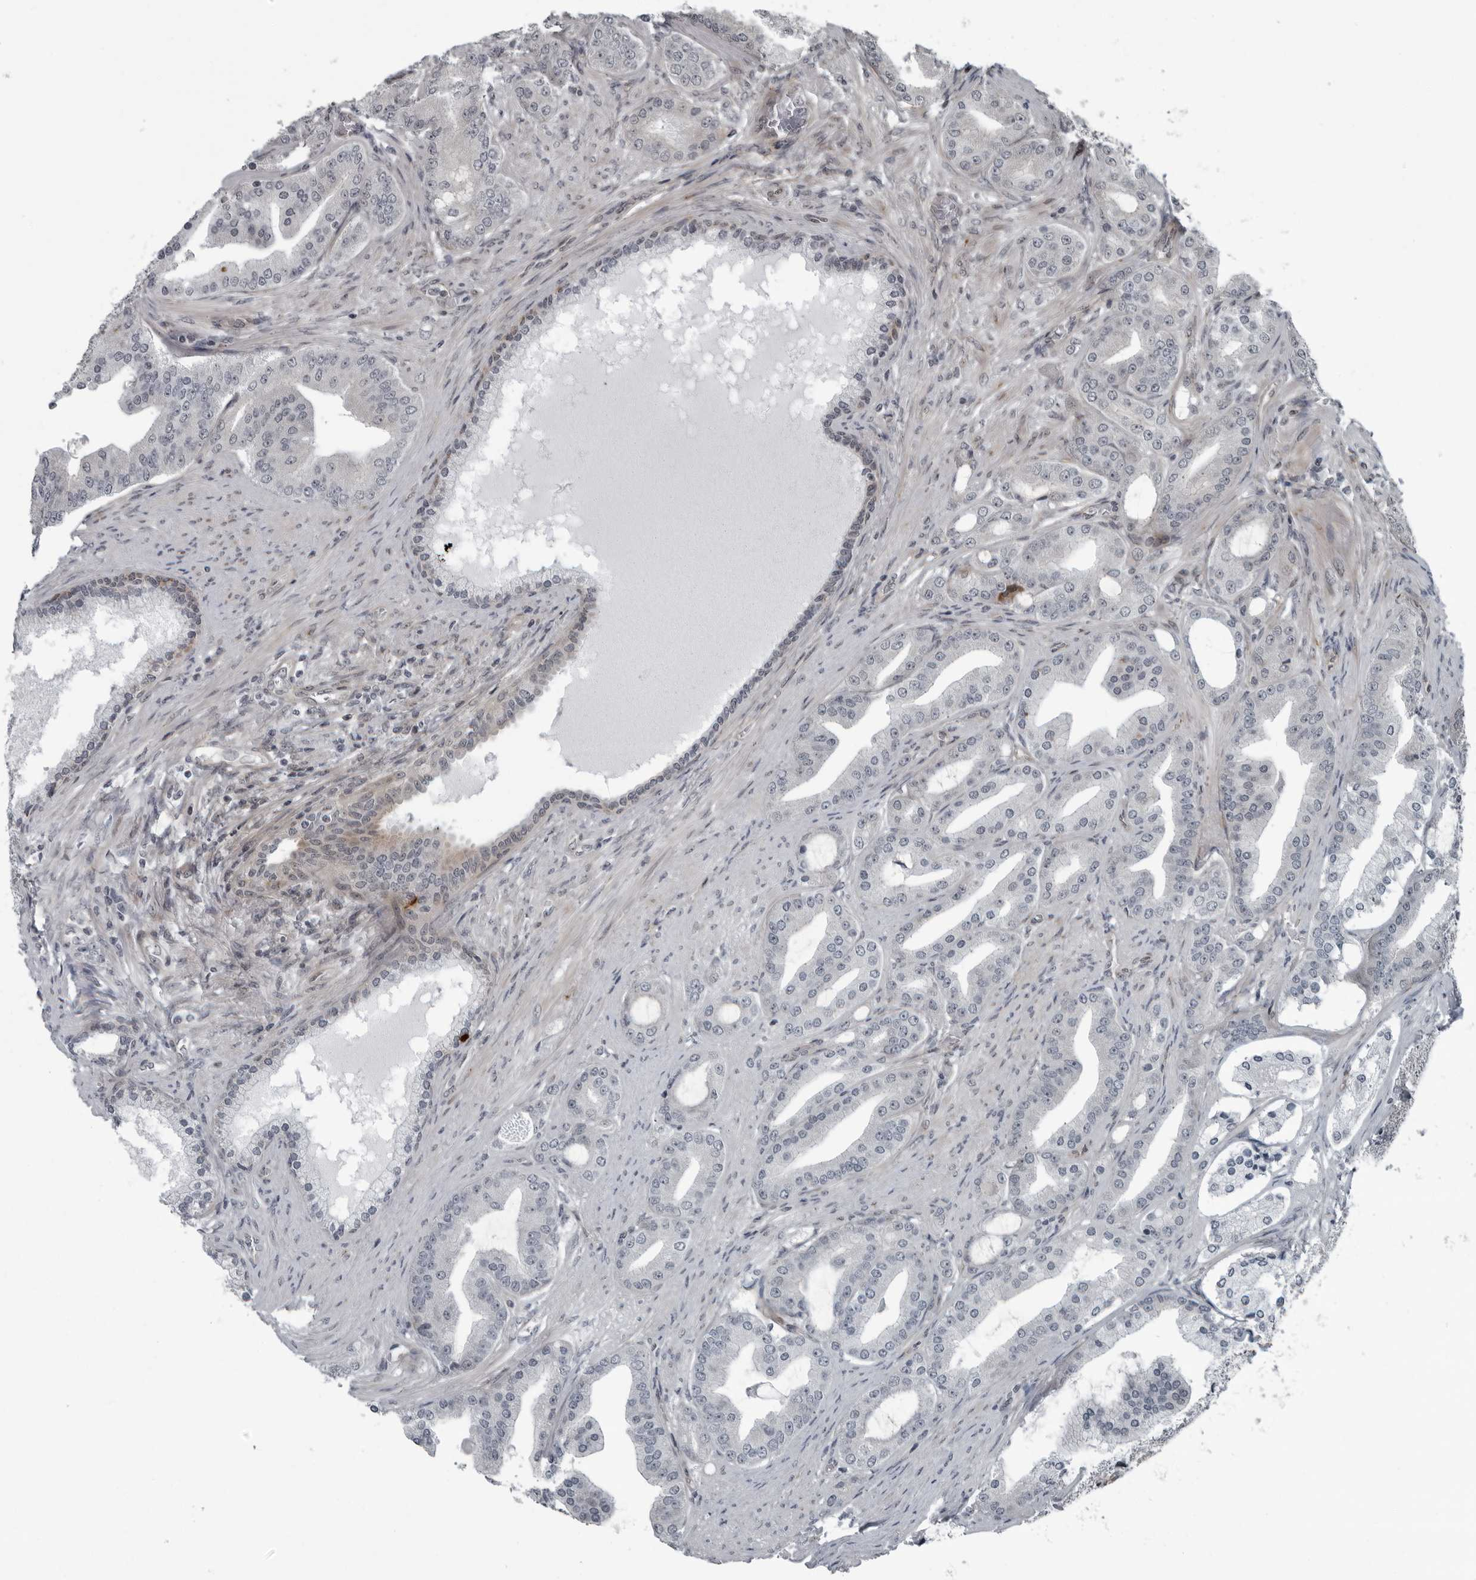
{"staining": {"intensity": "negative", "quantity": "none", "location": "none"}, "tissue": "prostate cancer", "cell_type": "Tumor cells", "image_type": "cancer", "snomed": [{"axis": "morphology", "description": "Adenocarcinoma, High grade"}, {"axis": "topography", "description": "Prostate"}], "caption": "The image exhibits no staining of tumor cells in prostate adenocarcinoma (high-grade).", "gene": "FAM102B", "patient": {"sex": "male", "age": 60}}